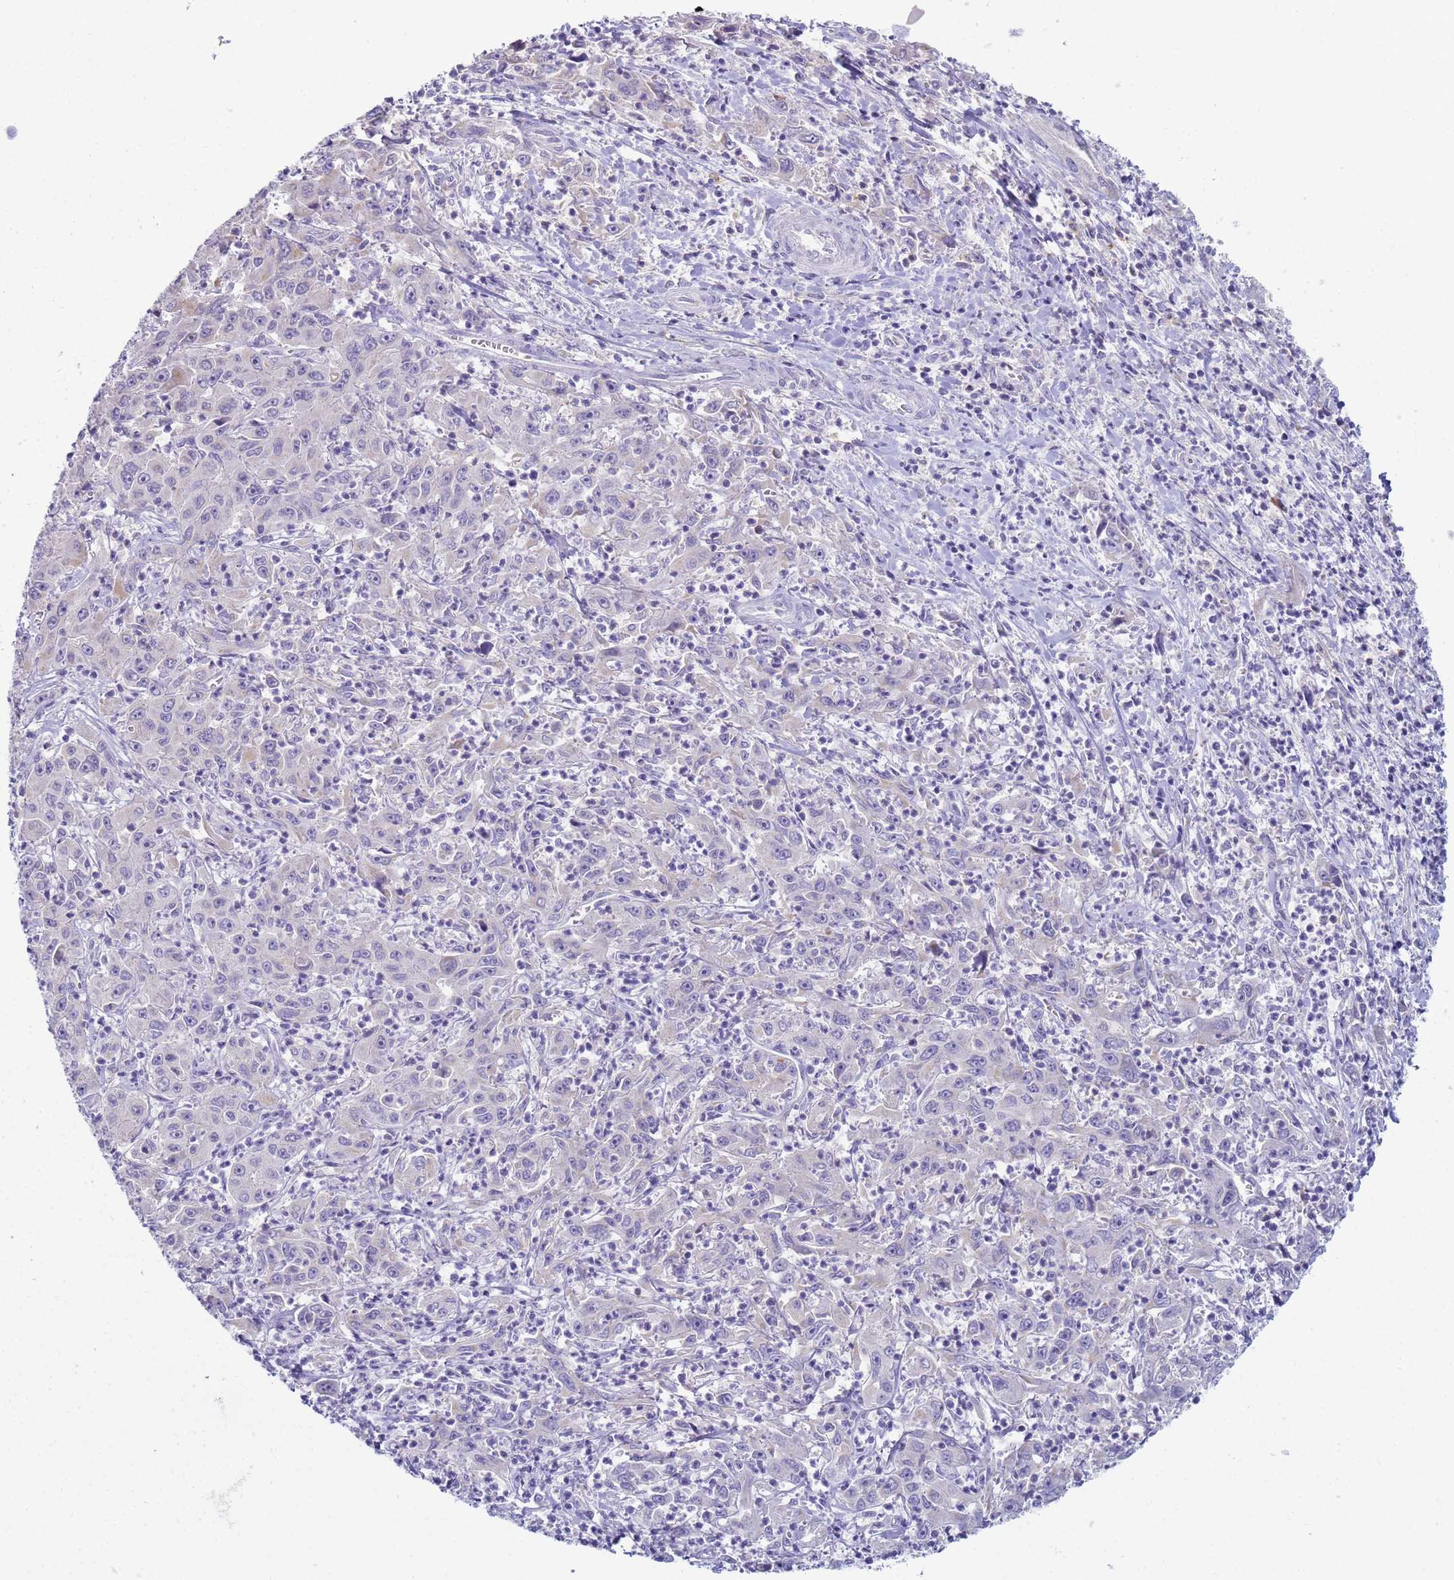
{"staining": {"intensity": "negative", "quantity": "none", "location": "none"}, "tissue": "liver cancer", "cell_type": "Tumor cells", "image_type": "cancer", "snomed": [{"axis": "morphology", "description": "Carcinoma, Hepatocellular, NOS"}, {"axis": "topography", "description": "Liver"}], "caption": "High magnification brightfield microscopy of liver cancer (hepatocellular carcinoma) stained with DAB (3,3'-diaminobenzidine) (brown) and counterstained with hematoxylin (blue): tumor cells show no significant expression. The staining is performed using DAB (3,3'-diaminobenzidine) brown chromogen with nuclei counter-stained in using hematoxylin.", "gene": "CR1", "patient": {"sex": "male", "age": 63}}